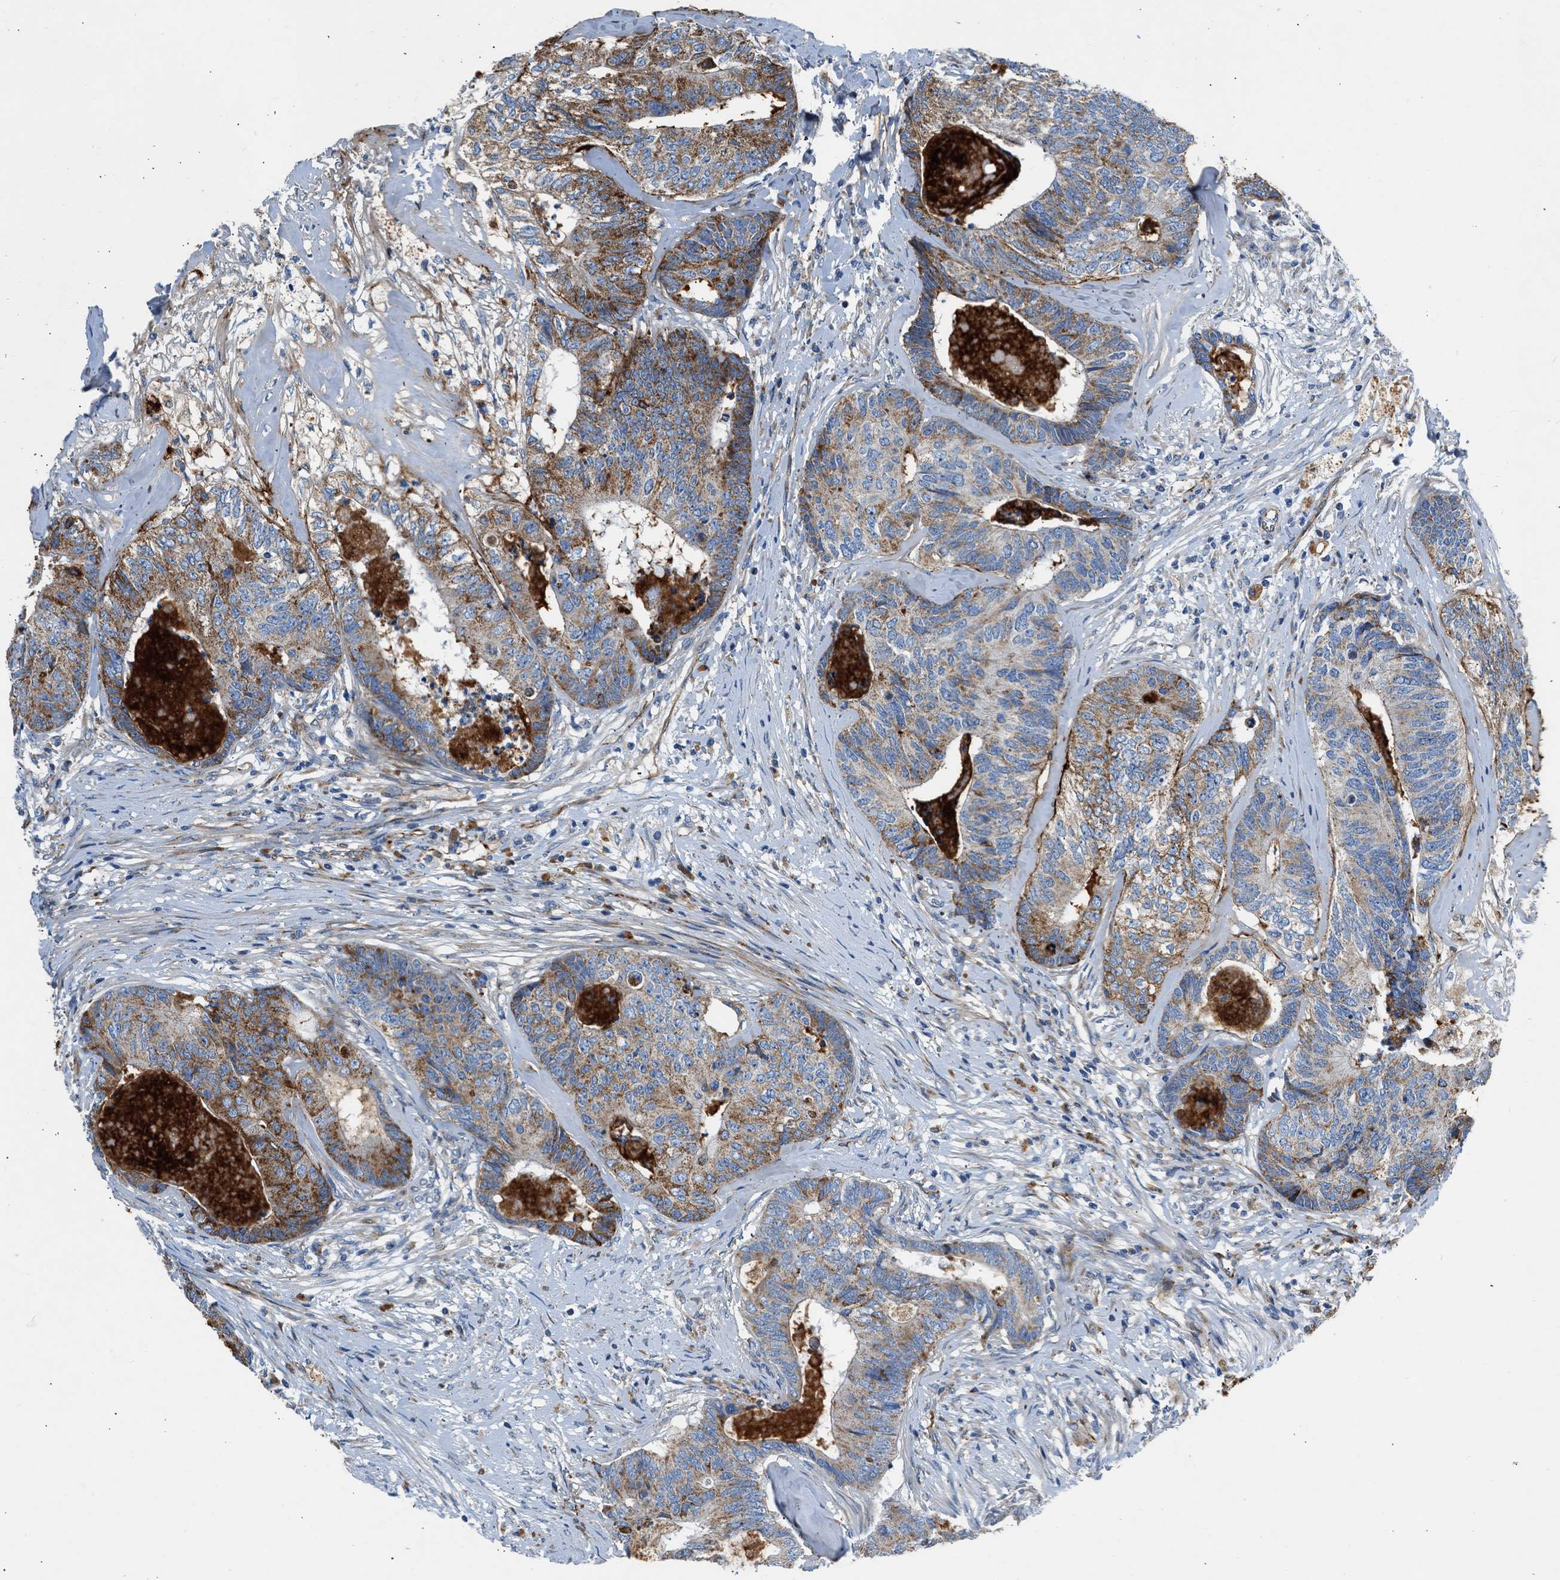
{"staining": {"intensity": "moderate", "quantity": ">75%", "location": "cytoplasmic/membranous"}, "tissue": "colorectal cancer", "cell_type": "Tumor cells", "image_type": "cancer", "snomed": [{"axis": "morphology", "description": "Adenocarcinoma, NOS"}, {"axis": "topography", "description": "Colon"}], "caption": "Immunohistochemical staining of colorectal adenocarcinoma shows moderate cytoplasmic/membranous protein staining in about >75% of tumor cells.", "gene": "ULK4", "patient": {"sex": "female", "age": 67}}